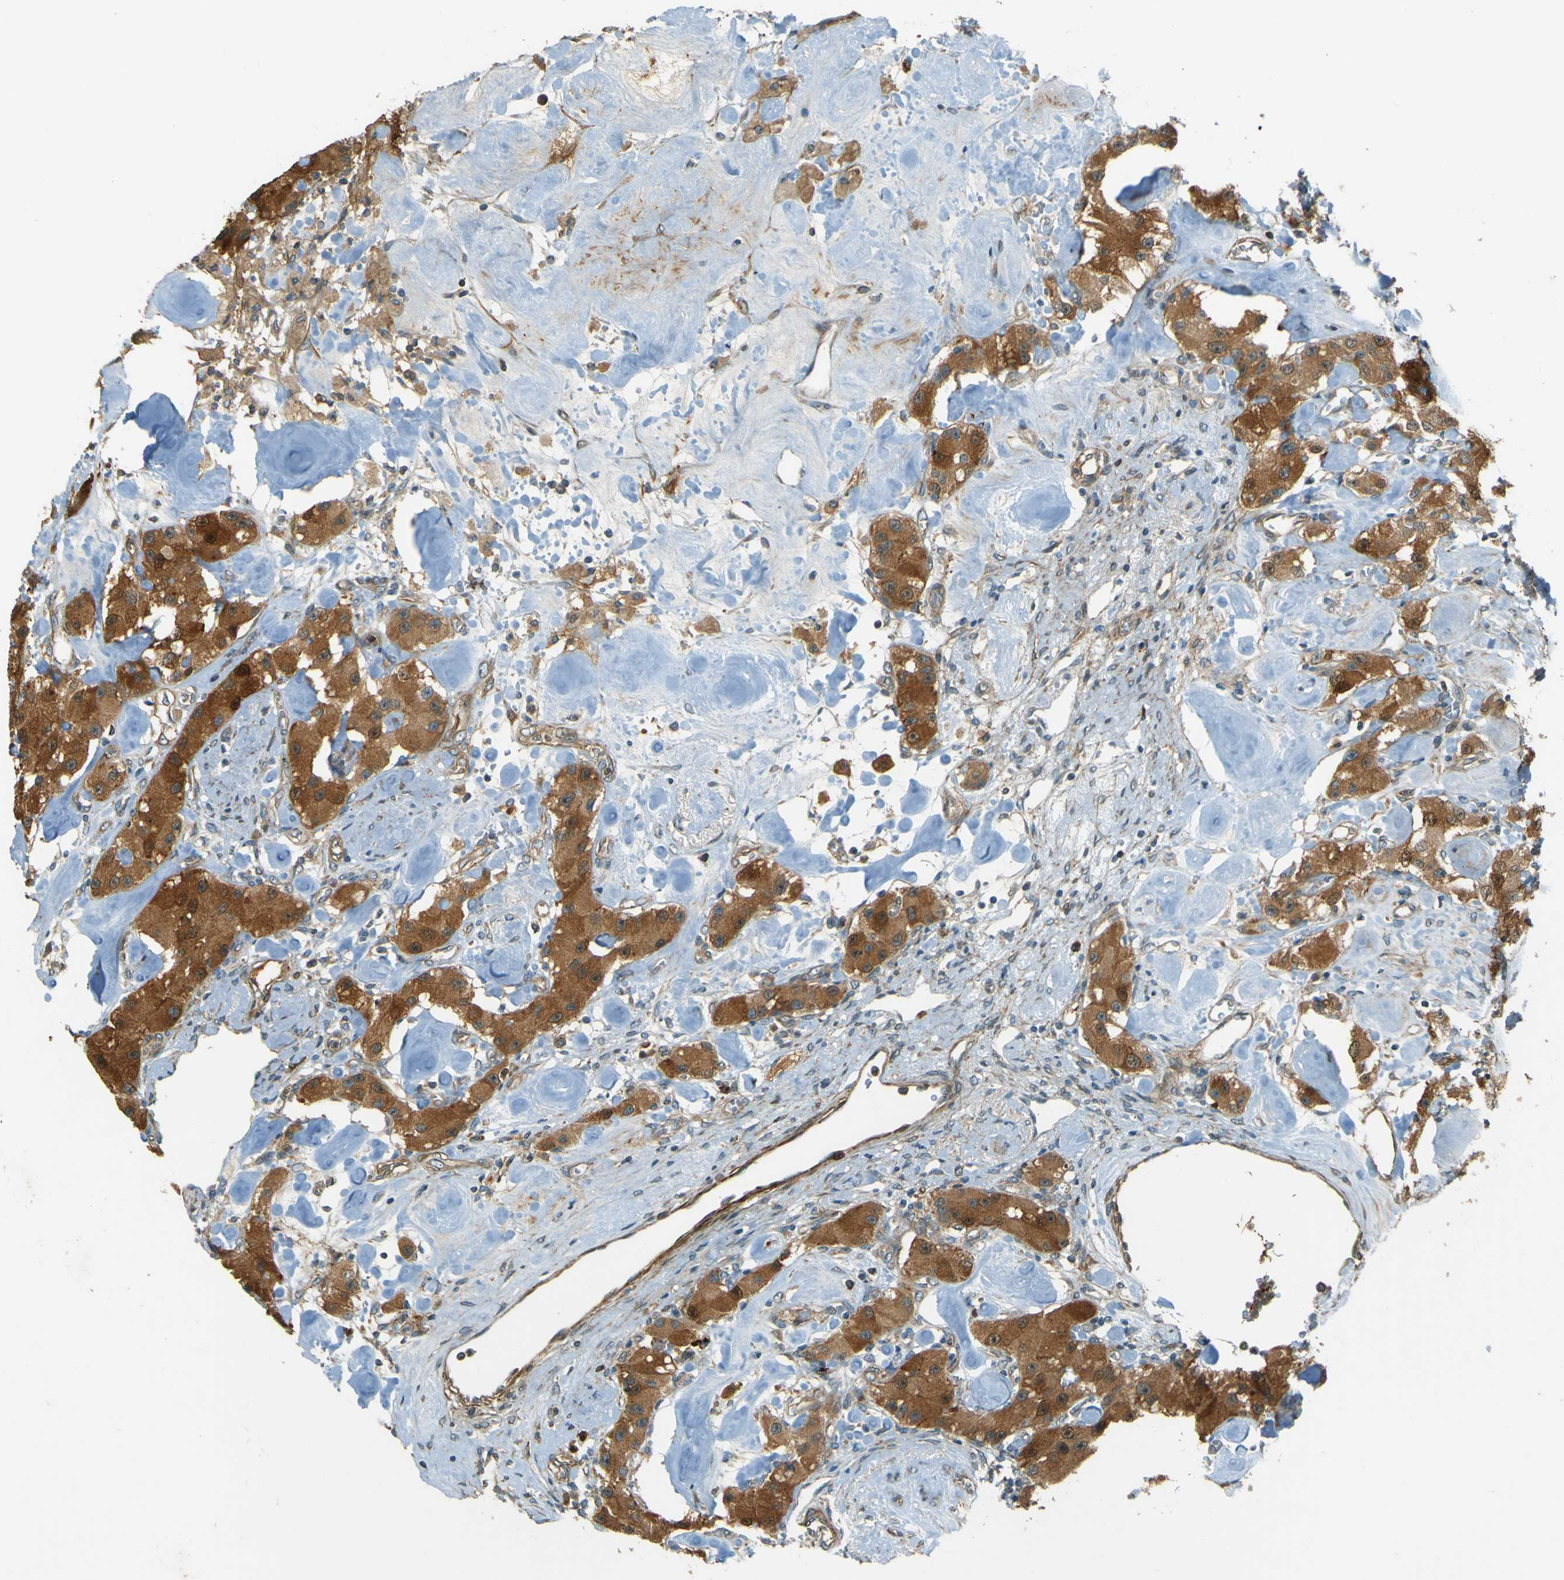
{"staining": {"intensity": "moderate", "quantity": ">75%", "location": "cytoplasmic/membranous"}, "tissue": "carcinoid", "cell_type": "Tumor cells", "image_type": "cancer", "snomed": [{"axis": "morphology", "description": "Carcinoid, malignant, NOS"}, {"axis": "topography", "description": "Pancreas"}], "caption": "IHC image of human carcinoid stained for a protein (brown), which demonstrates medium levels of moderate cytoplasmic/membranous expression in about >75% of tumor cells.", "gene": "LPCAT1", "patient": {"sex": "male", "age": 41}}